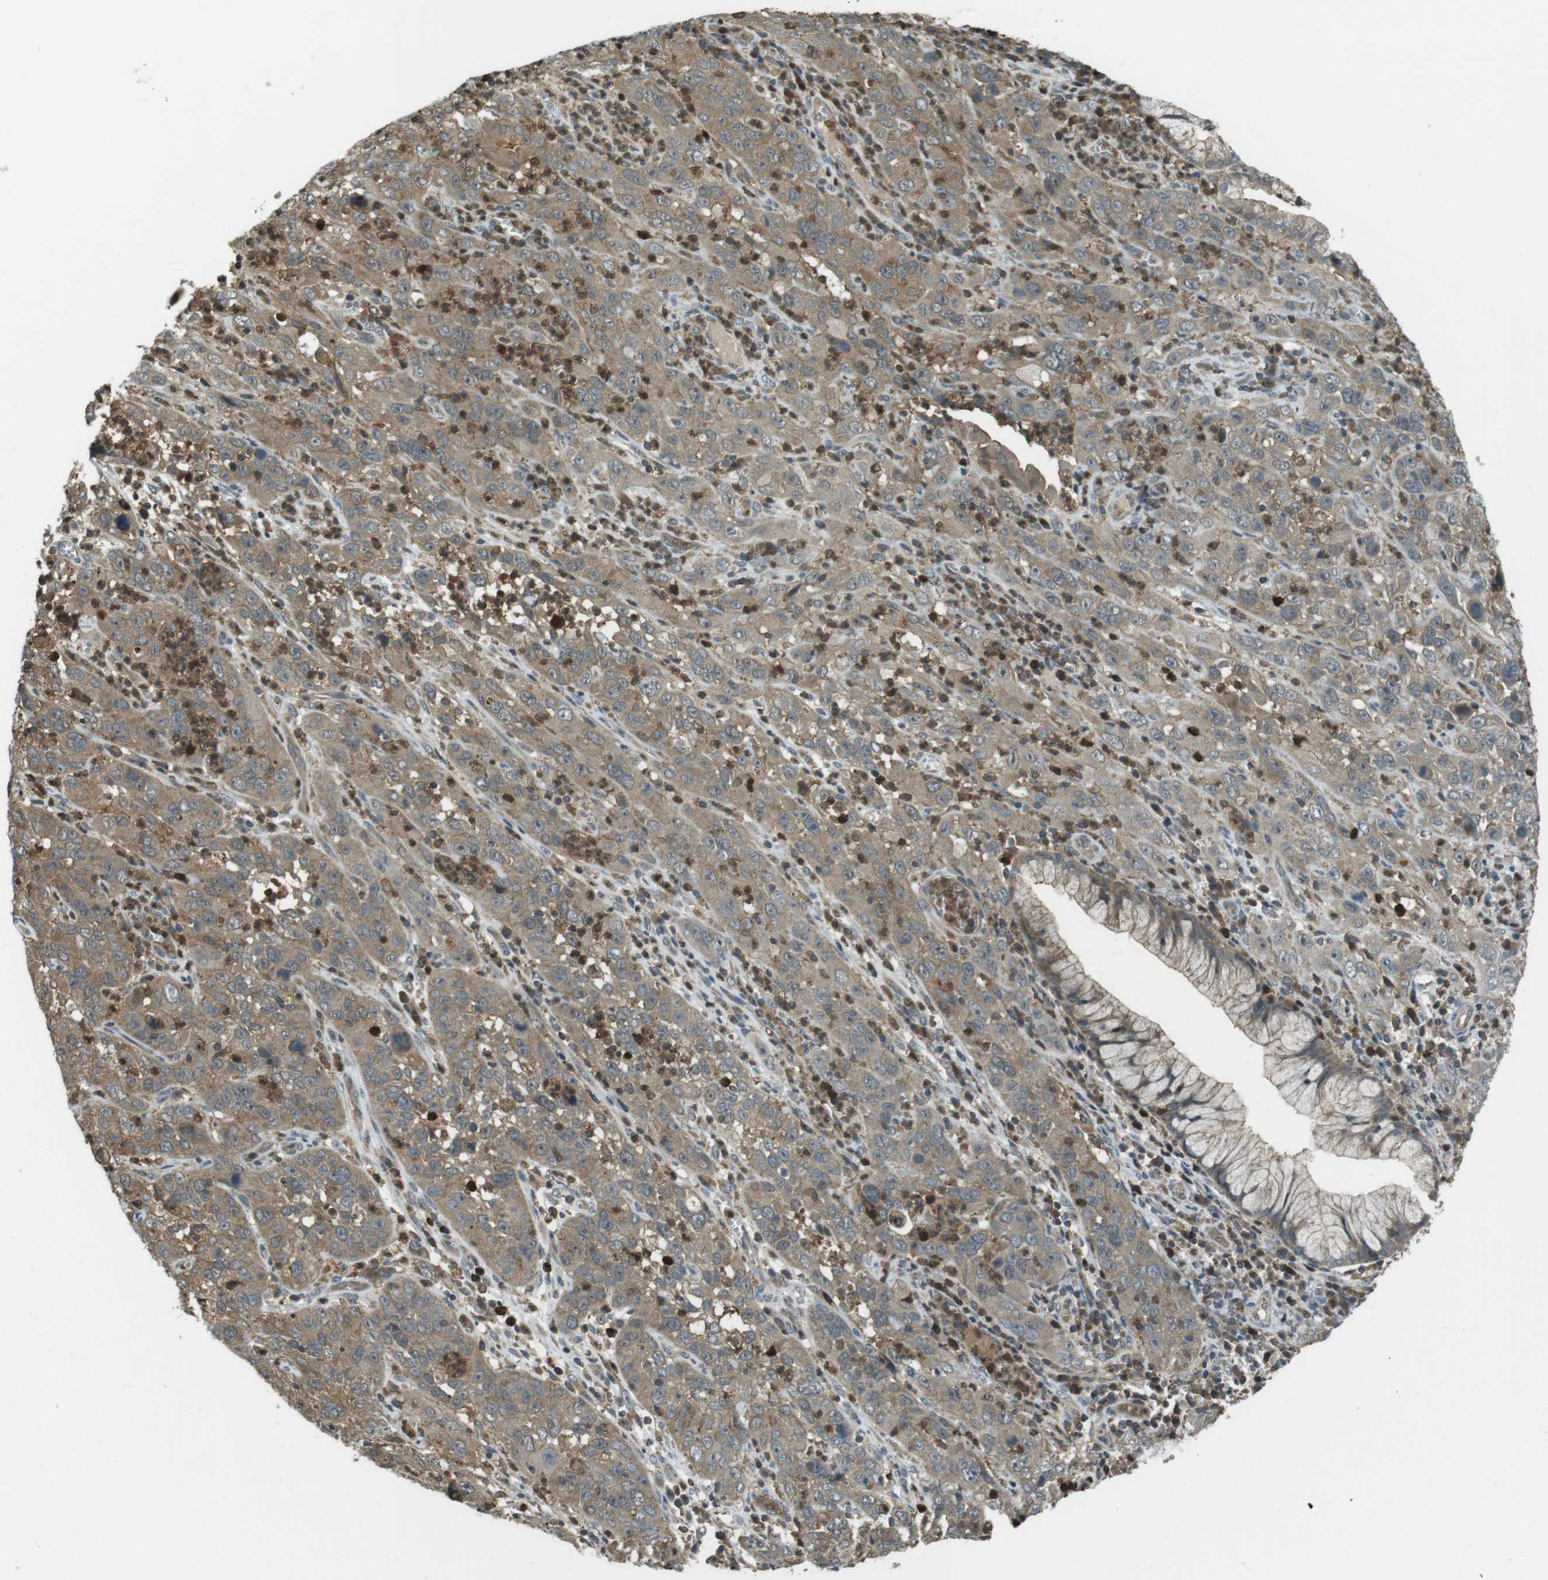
{"staining": {"intensity": "moderate", "quantity": ">75%", "location": "cytoplasmic/membranous"}, "tissue": "cervical cancer", "cell_type": "Tumor cells", "image_type": "cancer", "snomed": [{"axis": "morphology", "description": "Squamous cell carcinoma, NOS"}, {"axis": "topography", "description": "Cervix"}], "caption": "A brown stain labels moderate cytoplasmic/membranous positivity of a protein in cervical squamous cell carcinoma tumor cells.", "gene": "LRRC3B", "patient": {"sex": "female", "age": 32}}